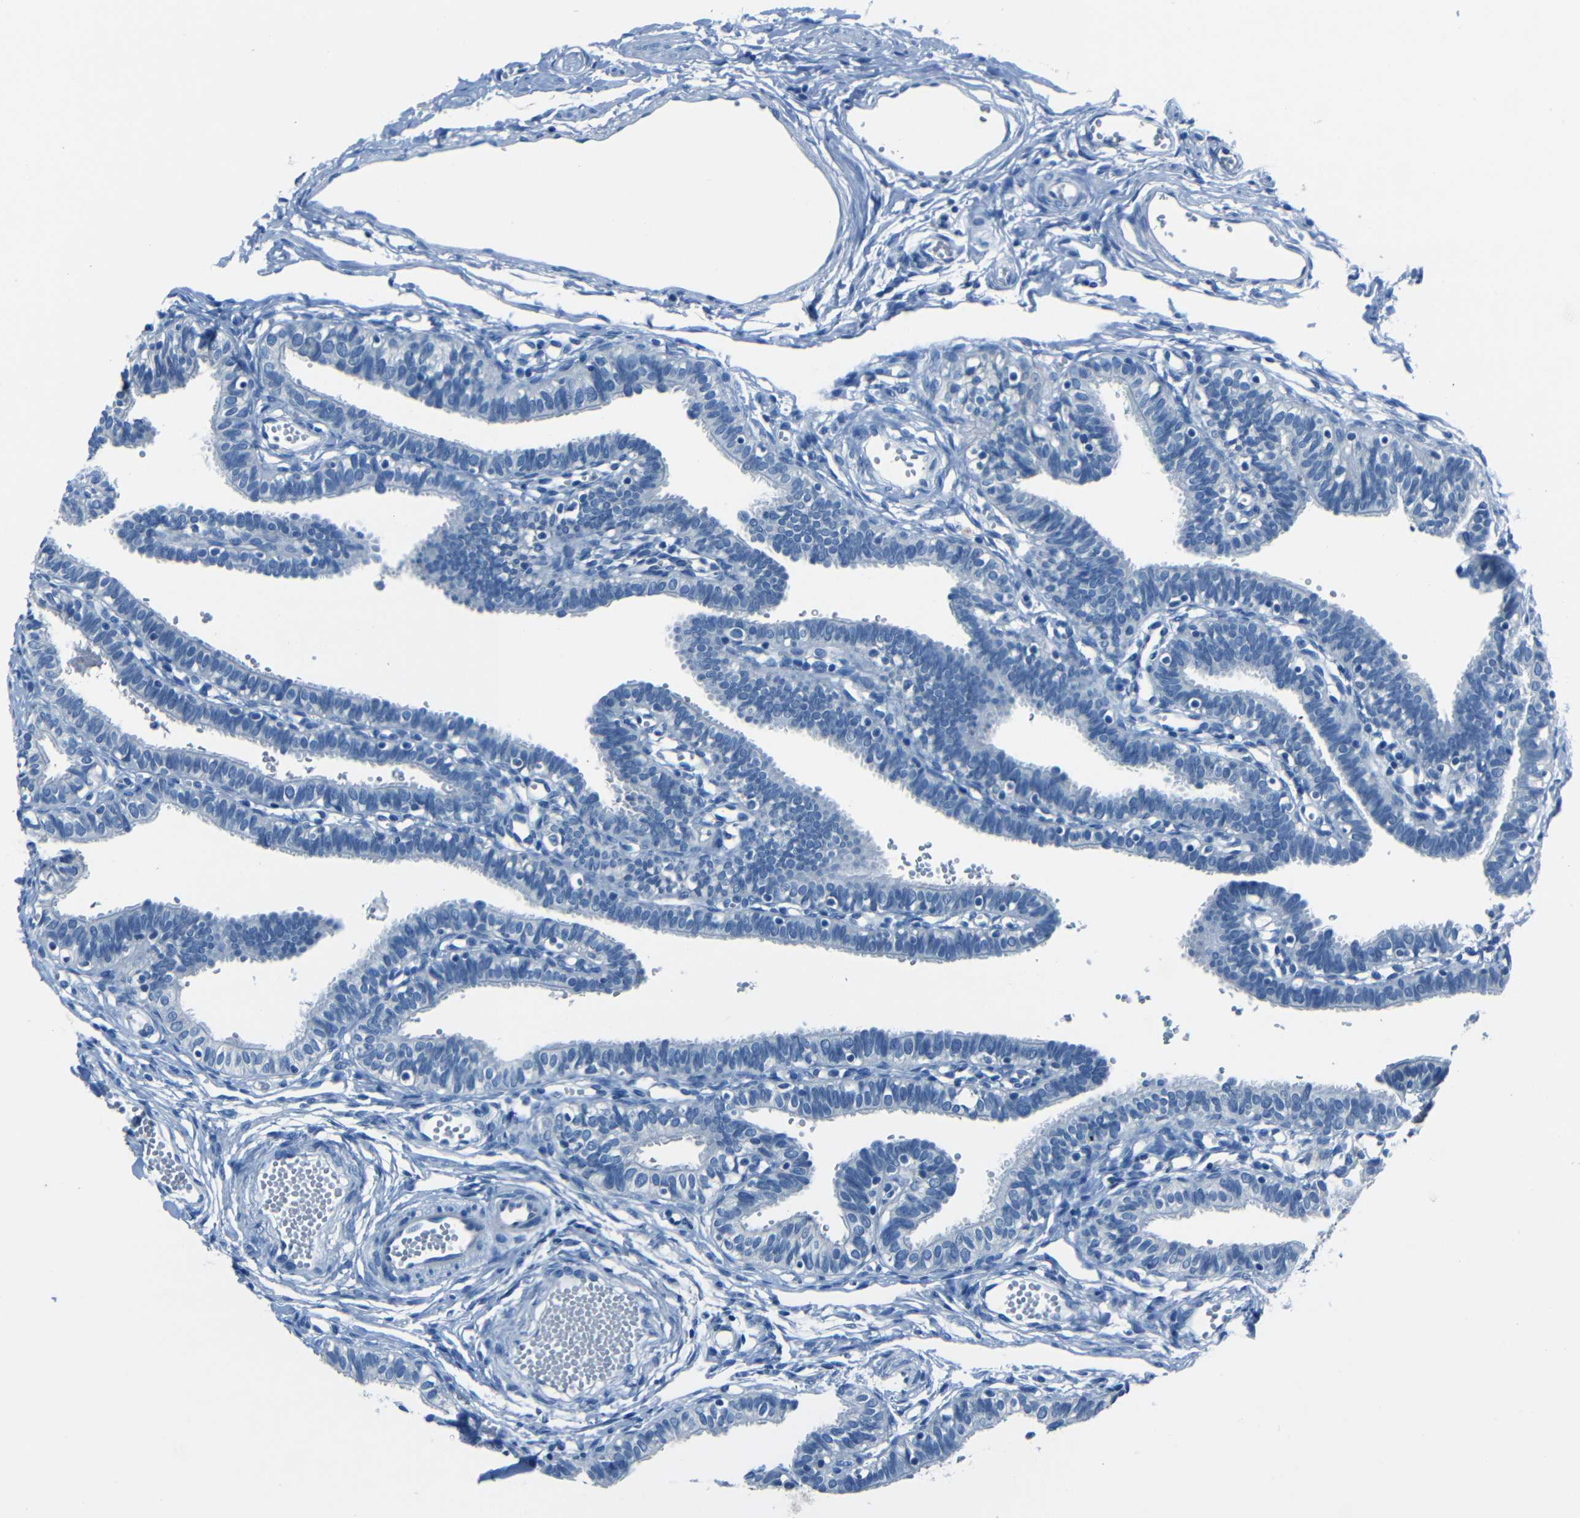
{"staining": {"intensity": "negative", "quantity": "none", "location": "none"}, "tissue": "fallopian tube", "cell_type": "Glandular cells", "image_type": "normal", "snomed": [{"axis": "morphology", "description": "Normal tissue, NOS"}, {"axis": "topography", "description": "Fallopian tube"}, {"axis": "topography", "description": "Placenta"}], "caption": "Micrograph shows no significant protein staining in glandular cells of unremarkable fallopian tube.", "gene": "FBN2", "patient": {"sex": "female", "age": 34}}